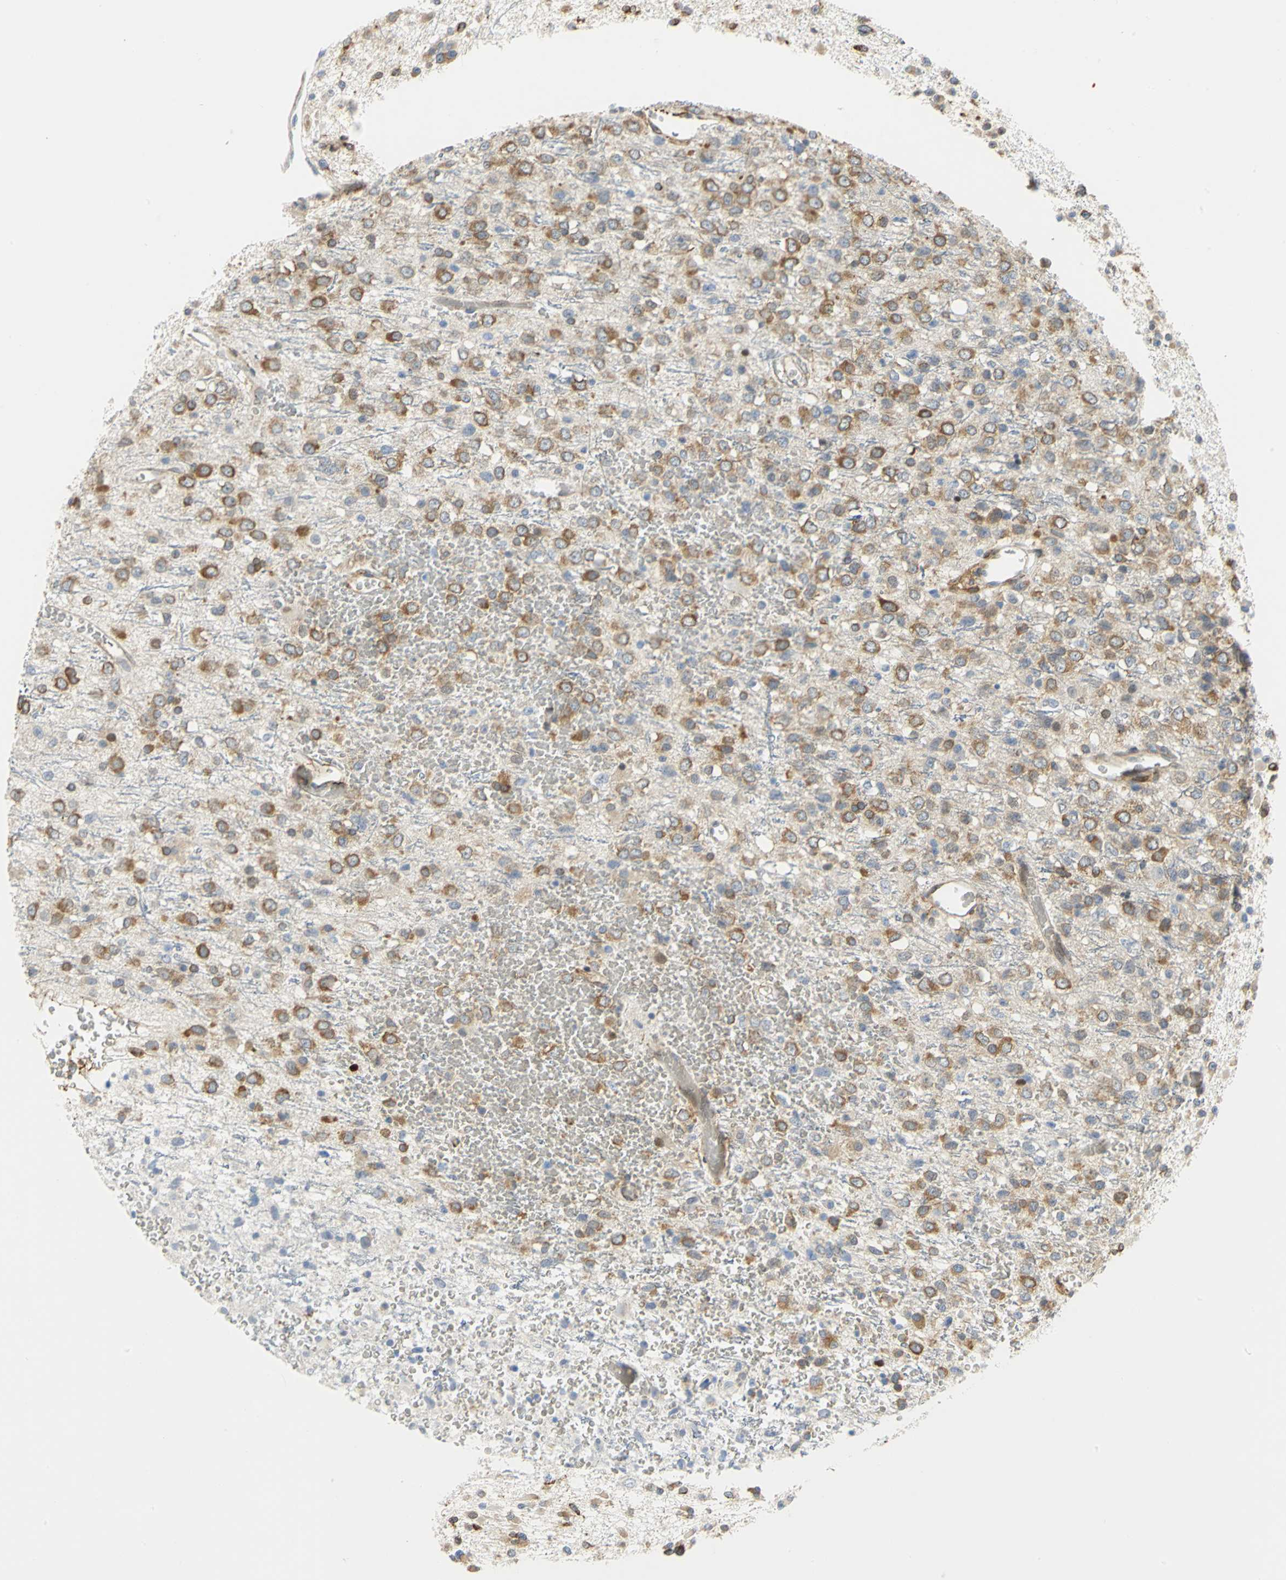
{"staining": {"intensity": "strong", "quantity": ">75%", "location": "cytoplasmic/membranous"}, "tissue": "glioma", "cell_type": "Tumor cells", "image_type": "cancer", "snomed": [{"axis": "morphology", "description": "Glioma, malignant, High grade"}, {"axis": "topography", "description": "pancreas cauda"}], "caption": "This is a micrograph of immunohistochemistry staining of malignant glioma (high-grade), which shows strong staining in the cytoplasmic/membranous of tumor cells.", "gene": "YBX1", "patient": {"sex": "male", "age": 60}}